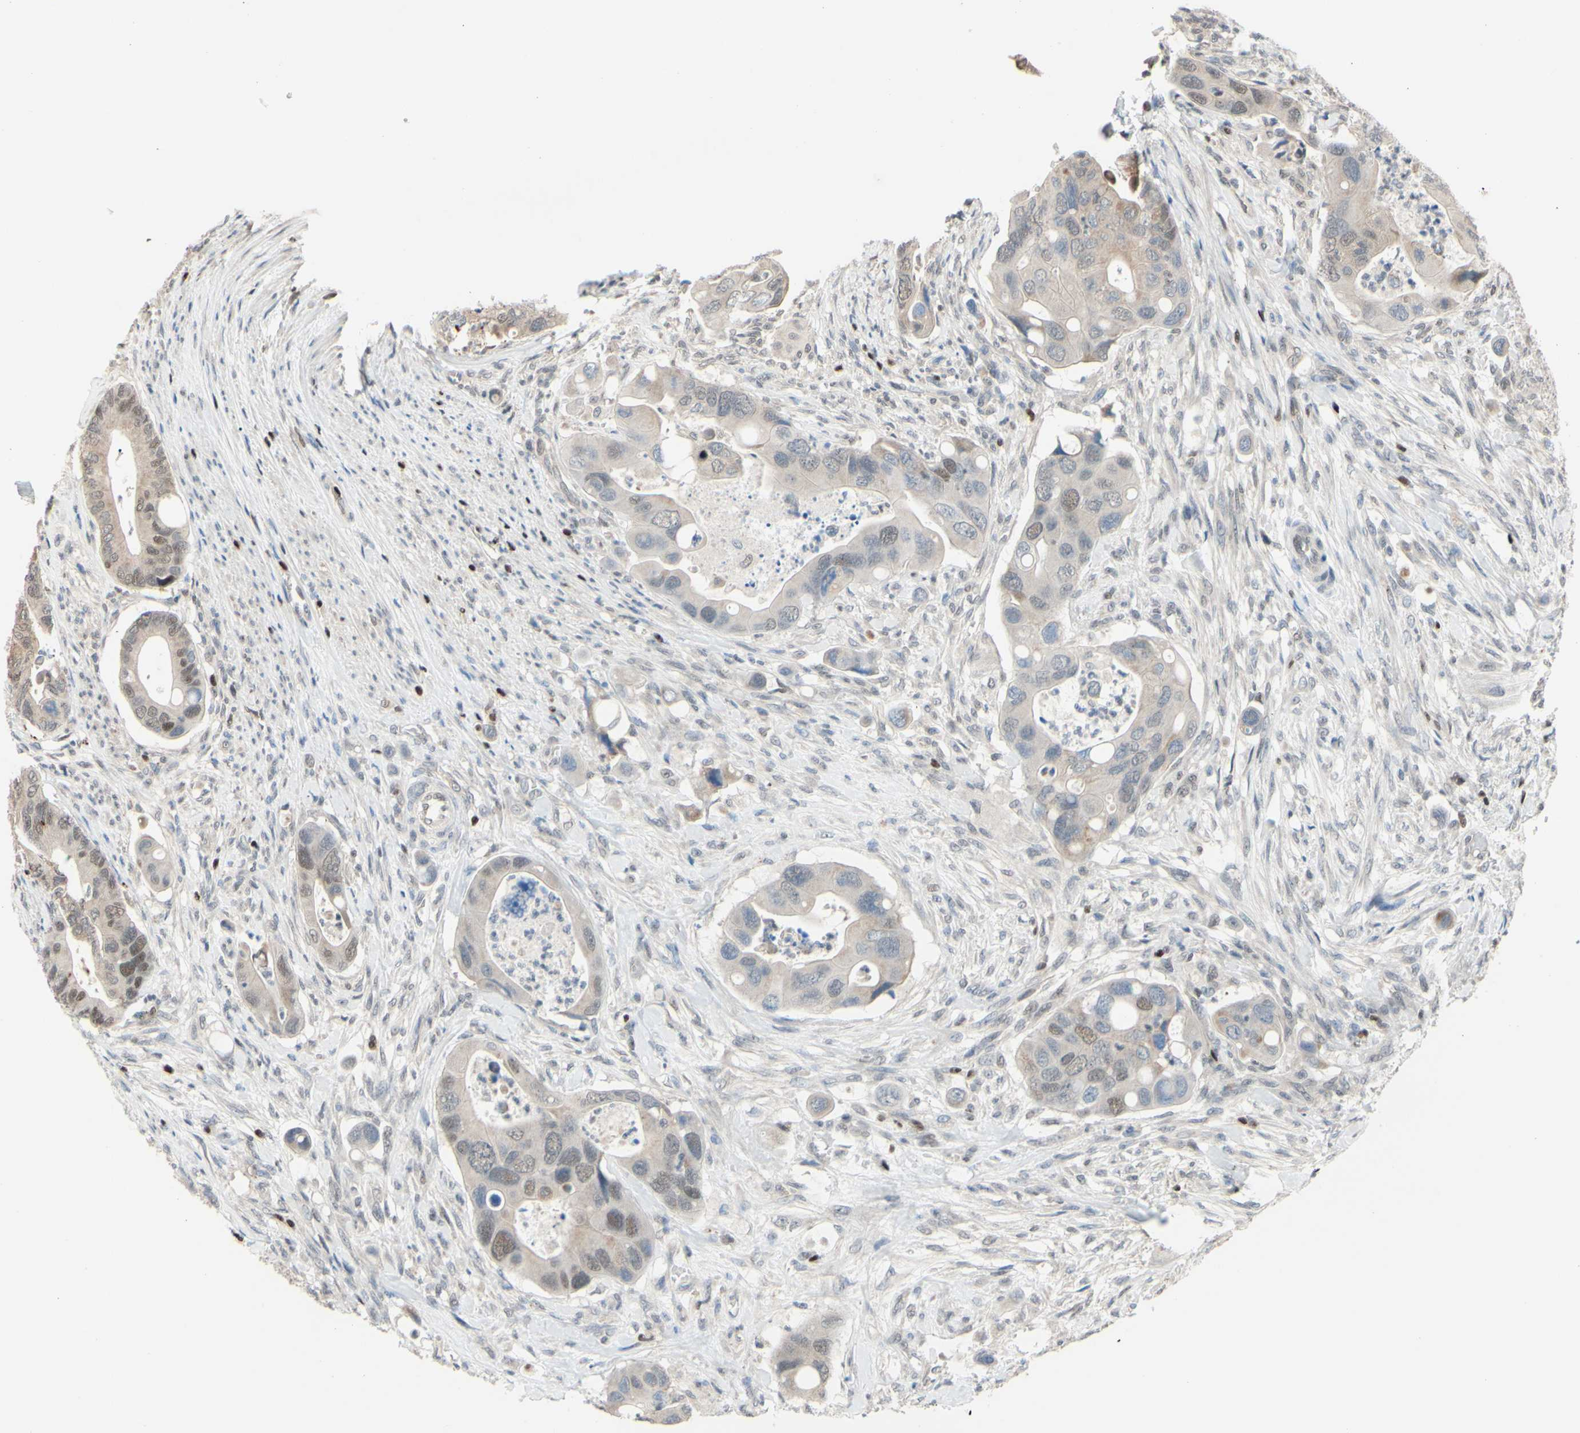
{"staining": {"intensity": "weak", "quantity": ">75%", "location": "cytoplasmic/membranous"}, "tissue": "colorectal cancer", "cell_type": "Tumor cells", "image_type": "cancer", "snomed": [{"axis": "morphology", "description": "Adenocarcinoma, NOS"}, {"axis": "topography", "description": "Rectum"}], "caption": "Adenocarcinoma (colorectal) stained with a protein marker demonstrates weak staining in tumor cells.", "gene": "SP4", "patient": {"sex": "female", "age": 57}}